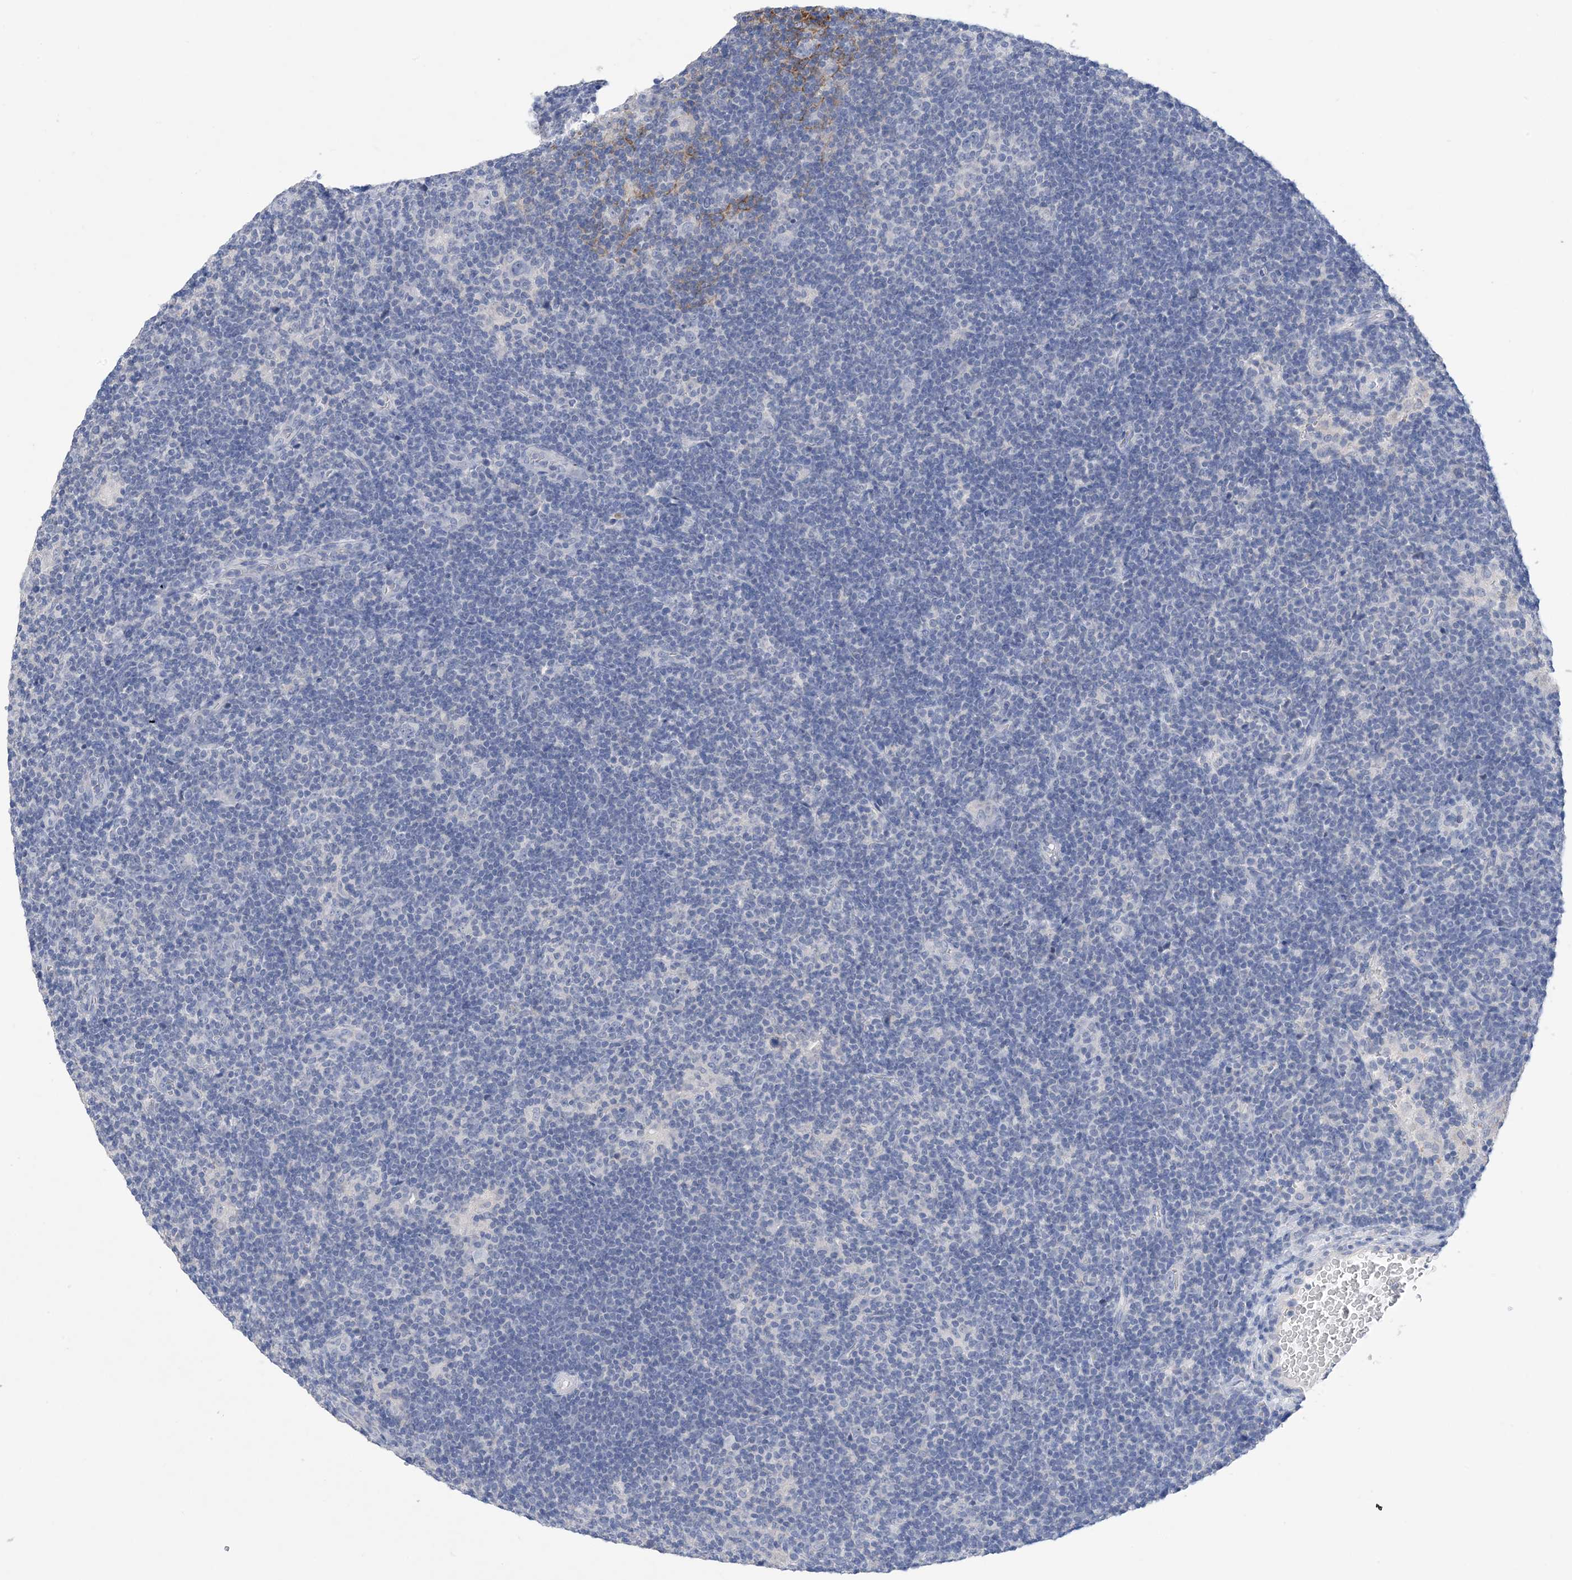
{"staining": {"intensity": "negative", "quantity": "none", "location": "none"}, "tissue": "lymphoma", "cell_type": "Tumor cells", "image_type": "cancer", "snomed": [{"axis": "morphology", "description": "Hodgkin's disease, NOS"}, {"axis": "topography", "description": "Lymph node"}], "caption": "High magnification brightfield microscopy of lymphoma stained with DAB (3,3'-diaminobenzidine) (brown) and counterstained with hematoxylin (blue): tumor cells show no significant expression.", "gene": "DSC3", "patient": {"sex": "female", "age": 57}}